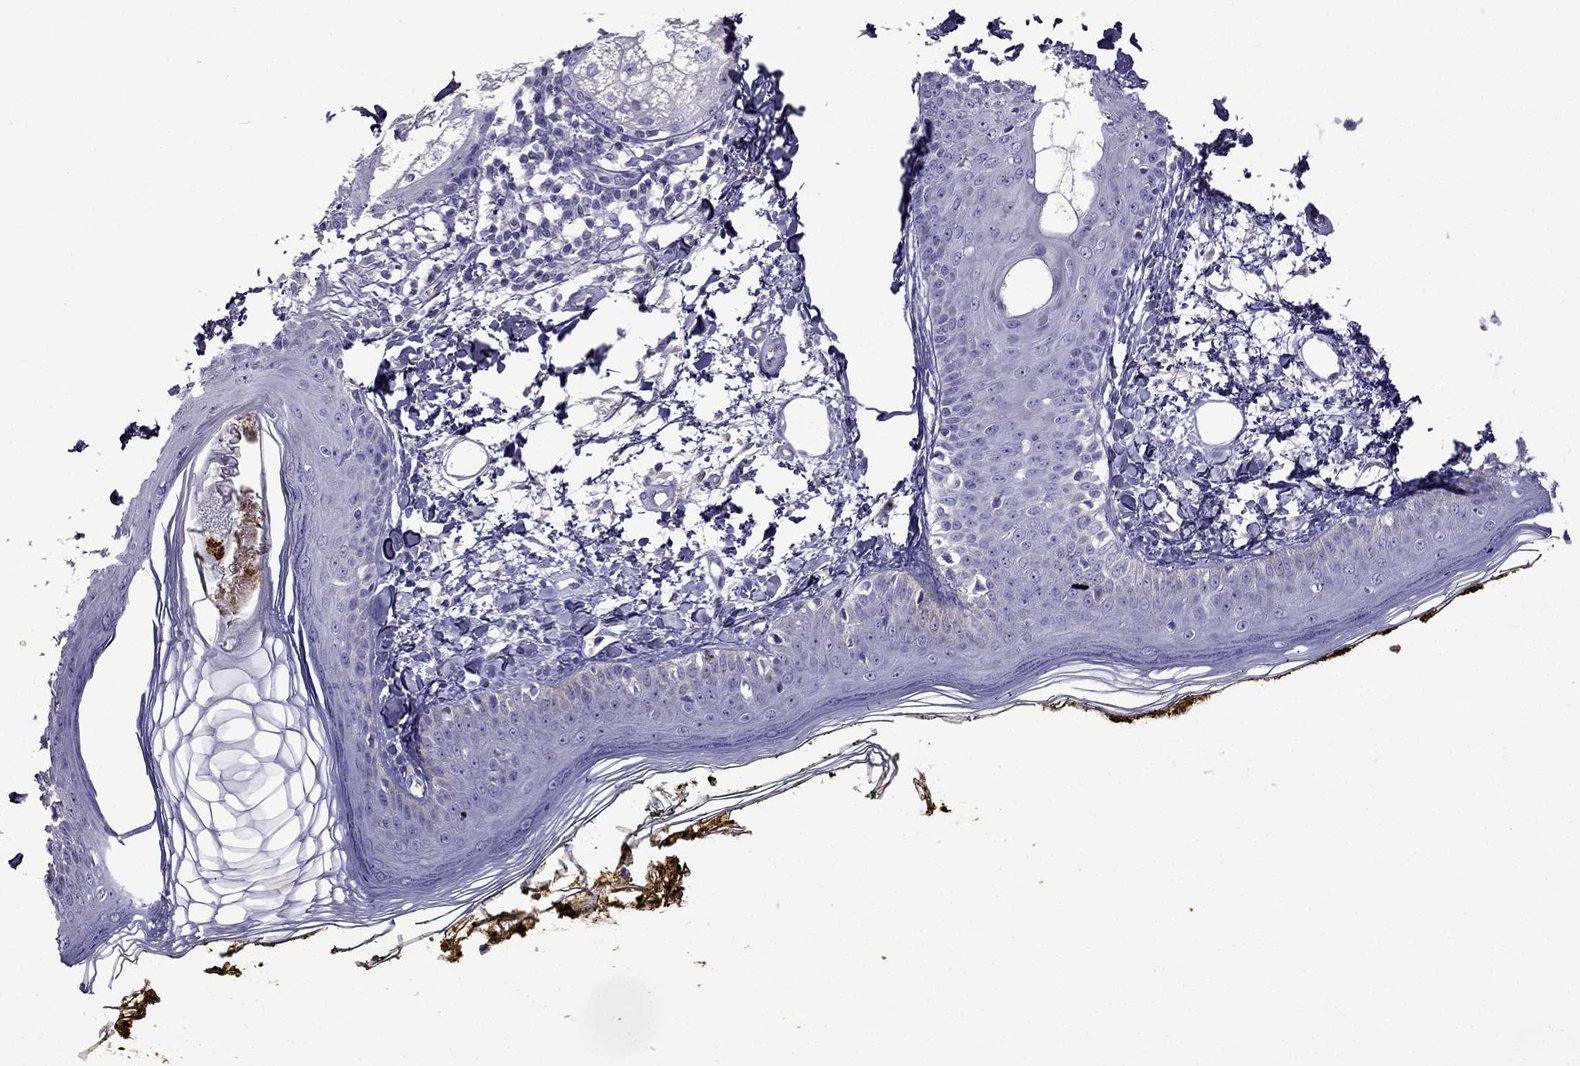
{"staining": {"intensity": "negative", "quantity": "none", "location": "none"}, "tissue": "skin", "cell_type": "Fibroblasts", "image_type": "normal", "snomed": [{"axis": "morphology", "description": "Normal tissue, NOS"}, {"axis": "topography", "description": "Skin"}], "caption": "Immunohistochemical staining of unremarkable human skin shows no significant expression in fibroblasts. (Brightfield microscopy of DAB immunohistochemistry (IHC) at high magnification).", "gene": "TDRD1", "patient": {"sex": "male", "age": 76}}